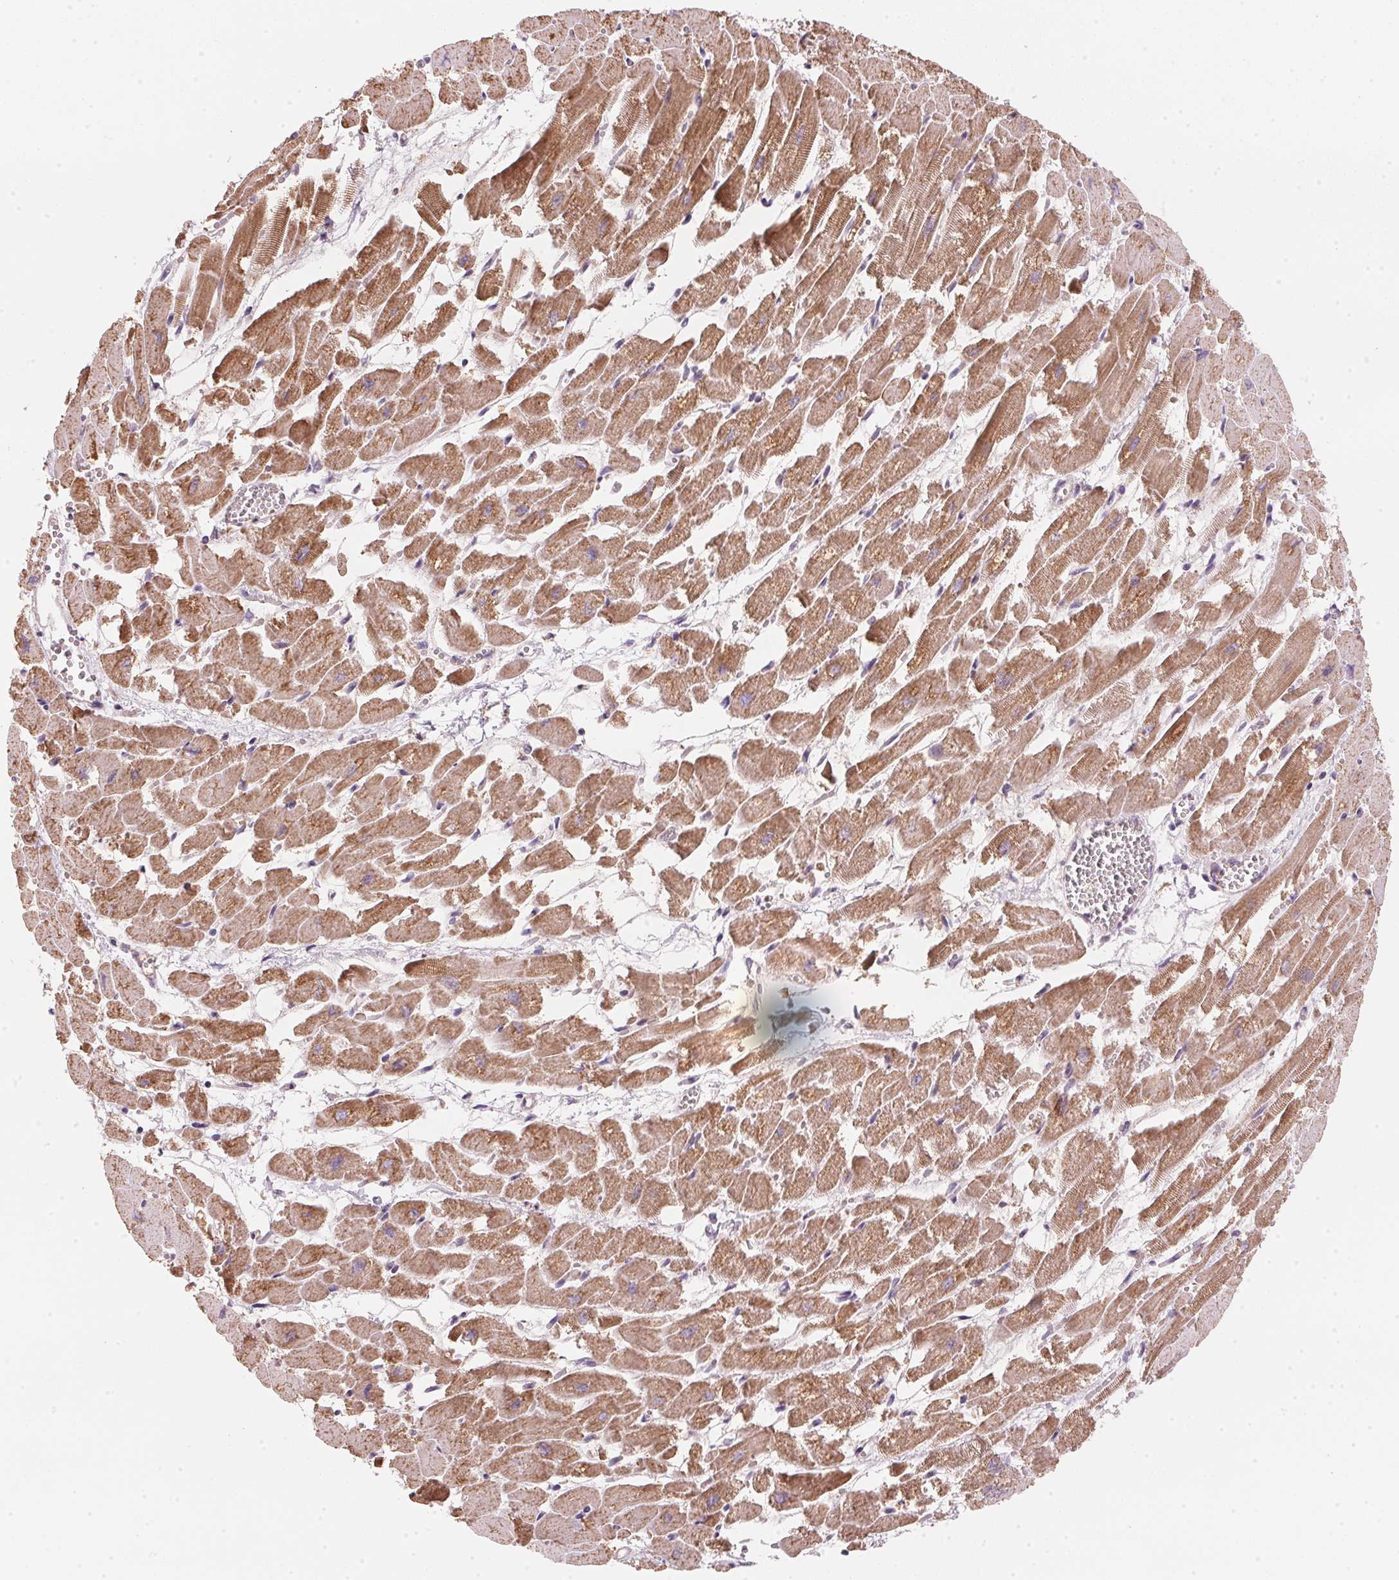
{"staining": {"intensity": "moderate", "quantity": ">75%", "location": "cytoplasmic/membranous"}, "tissue": "heart muscle", "cell_type": "Cardiomyocytes", "image_type": "normal", "snomed": [{"axis": "morphology", "description": "Normal tissue, NOS"}, {"axis": "topography", "description": "Heart"}], "caption": "IHC staining of benign heart muscle, which exhibits medium levels of moderate cytoplasmic/membranous expression in approximately >75% of cardiomyocytes indicating moderate cytoplasmic/membranous protein positivity. The staining was performed using DAB (brown) for protein detection and nuclei were counterstained in hematoxylin (blue).", "gene": "COQ7", "patient": {"sex": "female", "age": 52}}